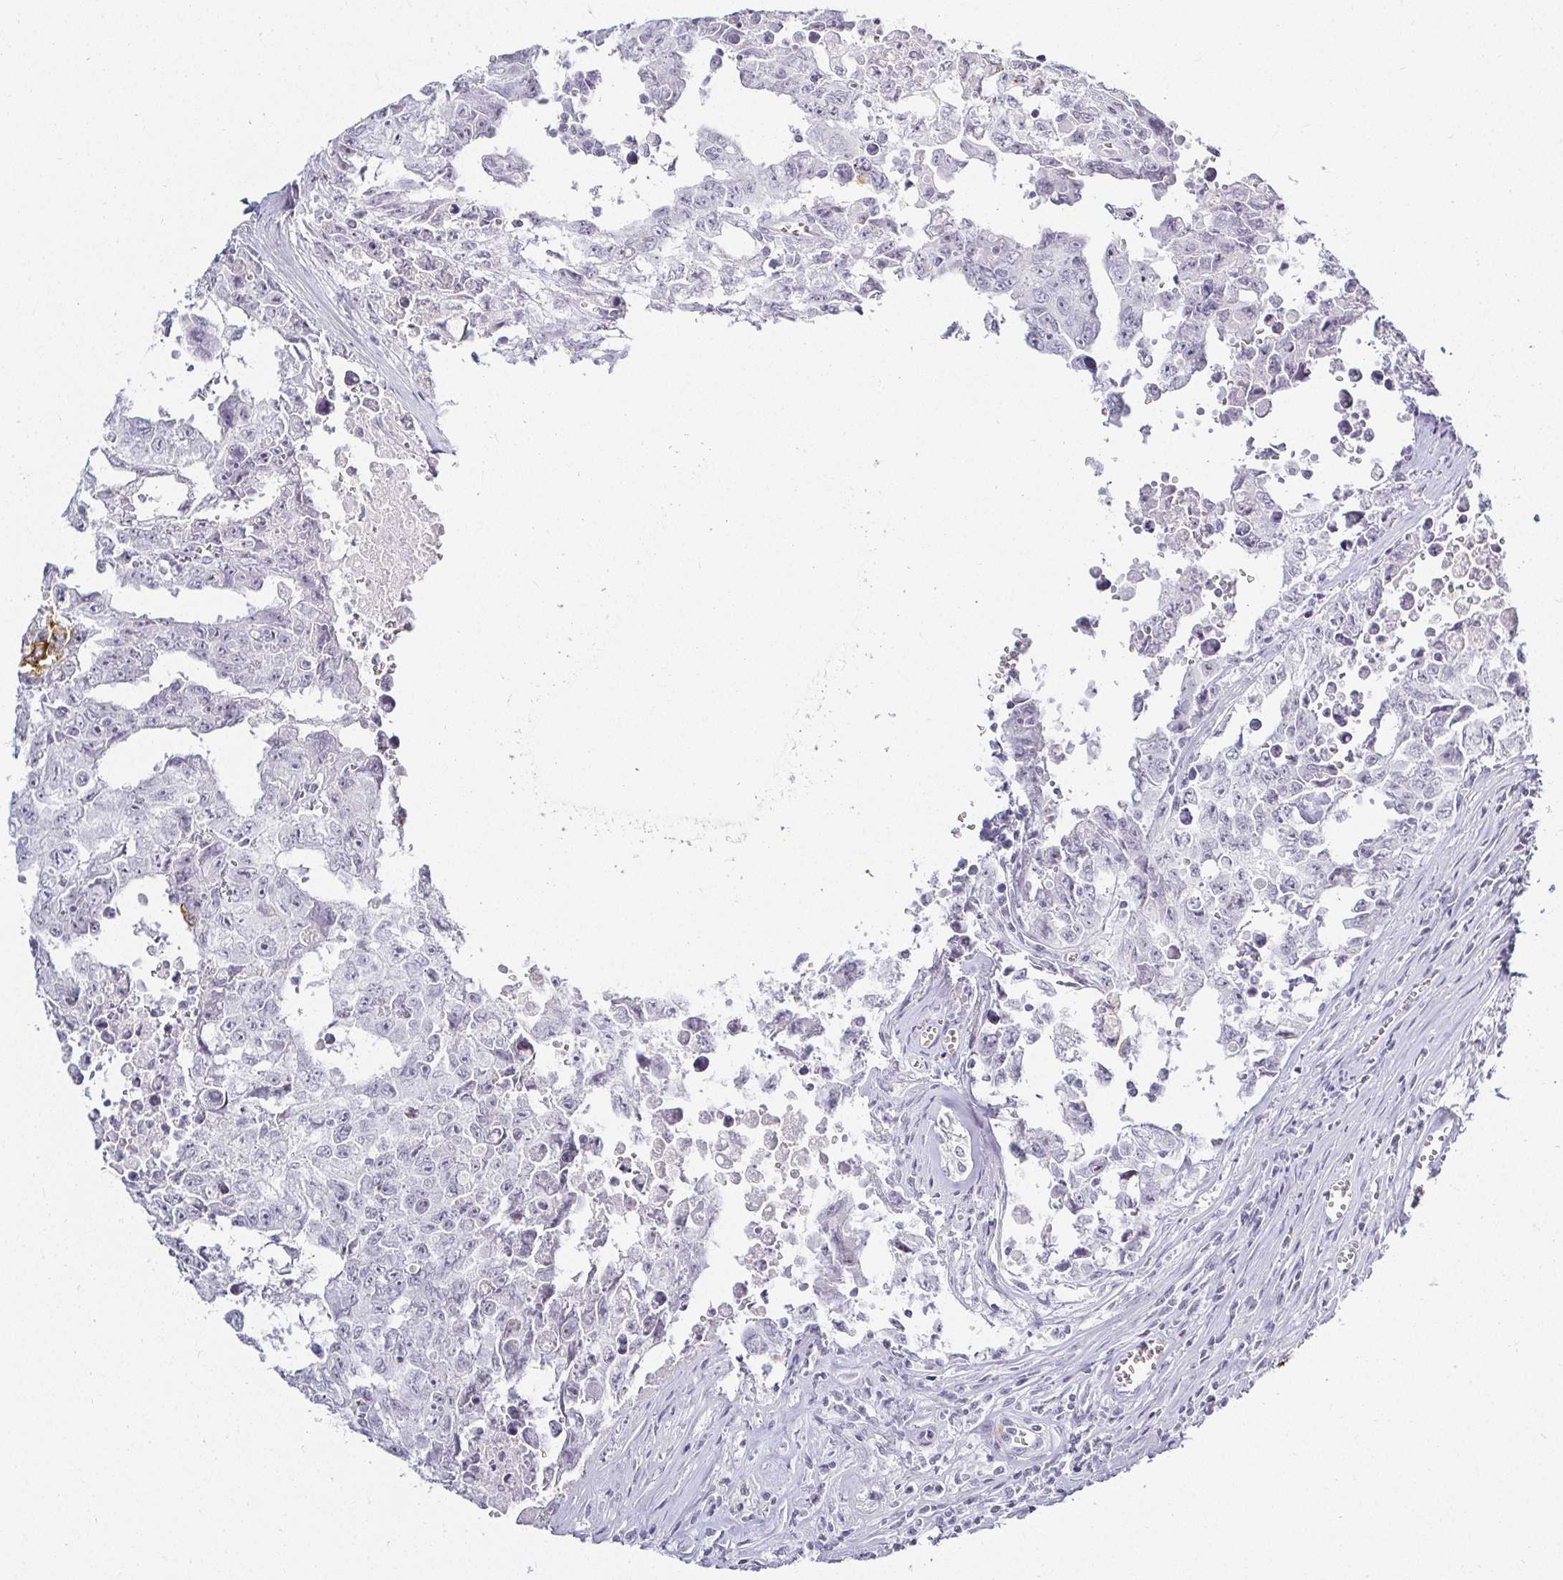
{"staining": {"intensity": "negative", "quantity": "none", "location": "none"}, "tissue": "testis cancer", "cell_type": "Tumor cells", "image_type": "cancer", "snomed": [{"axis": "morphology", "description": "Carcinoma, Embryonal, NOS"}, {"axis": "topography", "description": "Testis"}], "caption": "Immunohistochemical staining of human embryonal carcinoma (testis) reveals no significant staining in tumor cells. (DAB IHC, high magnification).", "gene": "ACAN", "patient": {"sex": "male", "age": 24}}